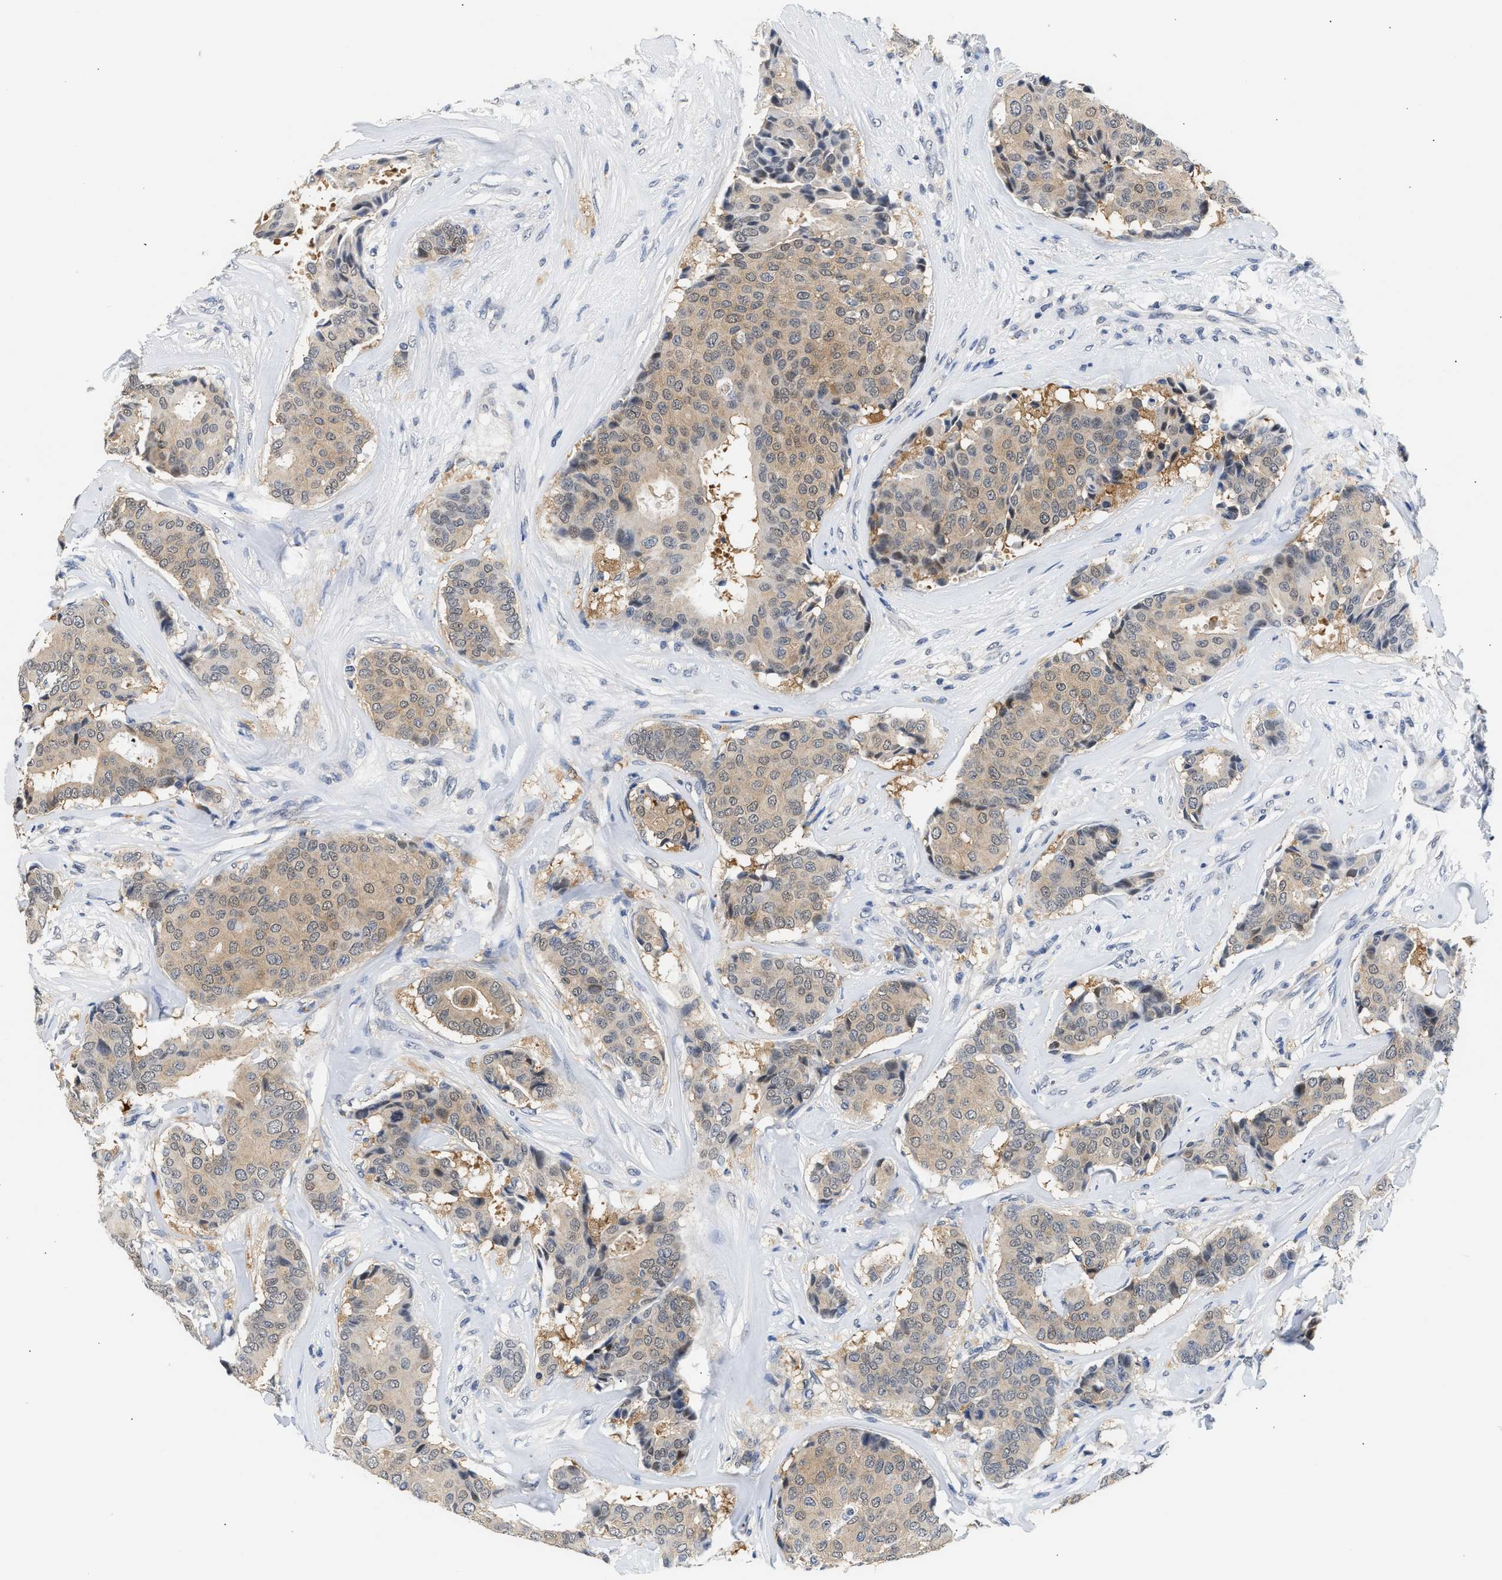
{"staining": {"intensity": "weak", "quantity": "25%-75%", "location": "cytoplasmic/membranous"}, "tissue": "breast cancer", "cell_type": "Tumor cells", "image_type": "cancer", "snomed": [{"axis": "morphology", "description": "Duct carcinoma"}, {"axis": "topography", "description": "Breast"}], "caption": "A micrograph of breast cancer (infiltrating ductal carcinoma) stained for a protein shows weak cytoplasmic/membranous brown staining in tumor cells.", "gene": "PPM1L", "patient": {"sex": "female", "age": 75}}